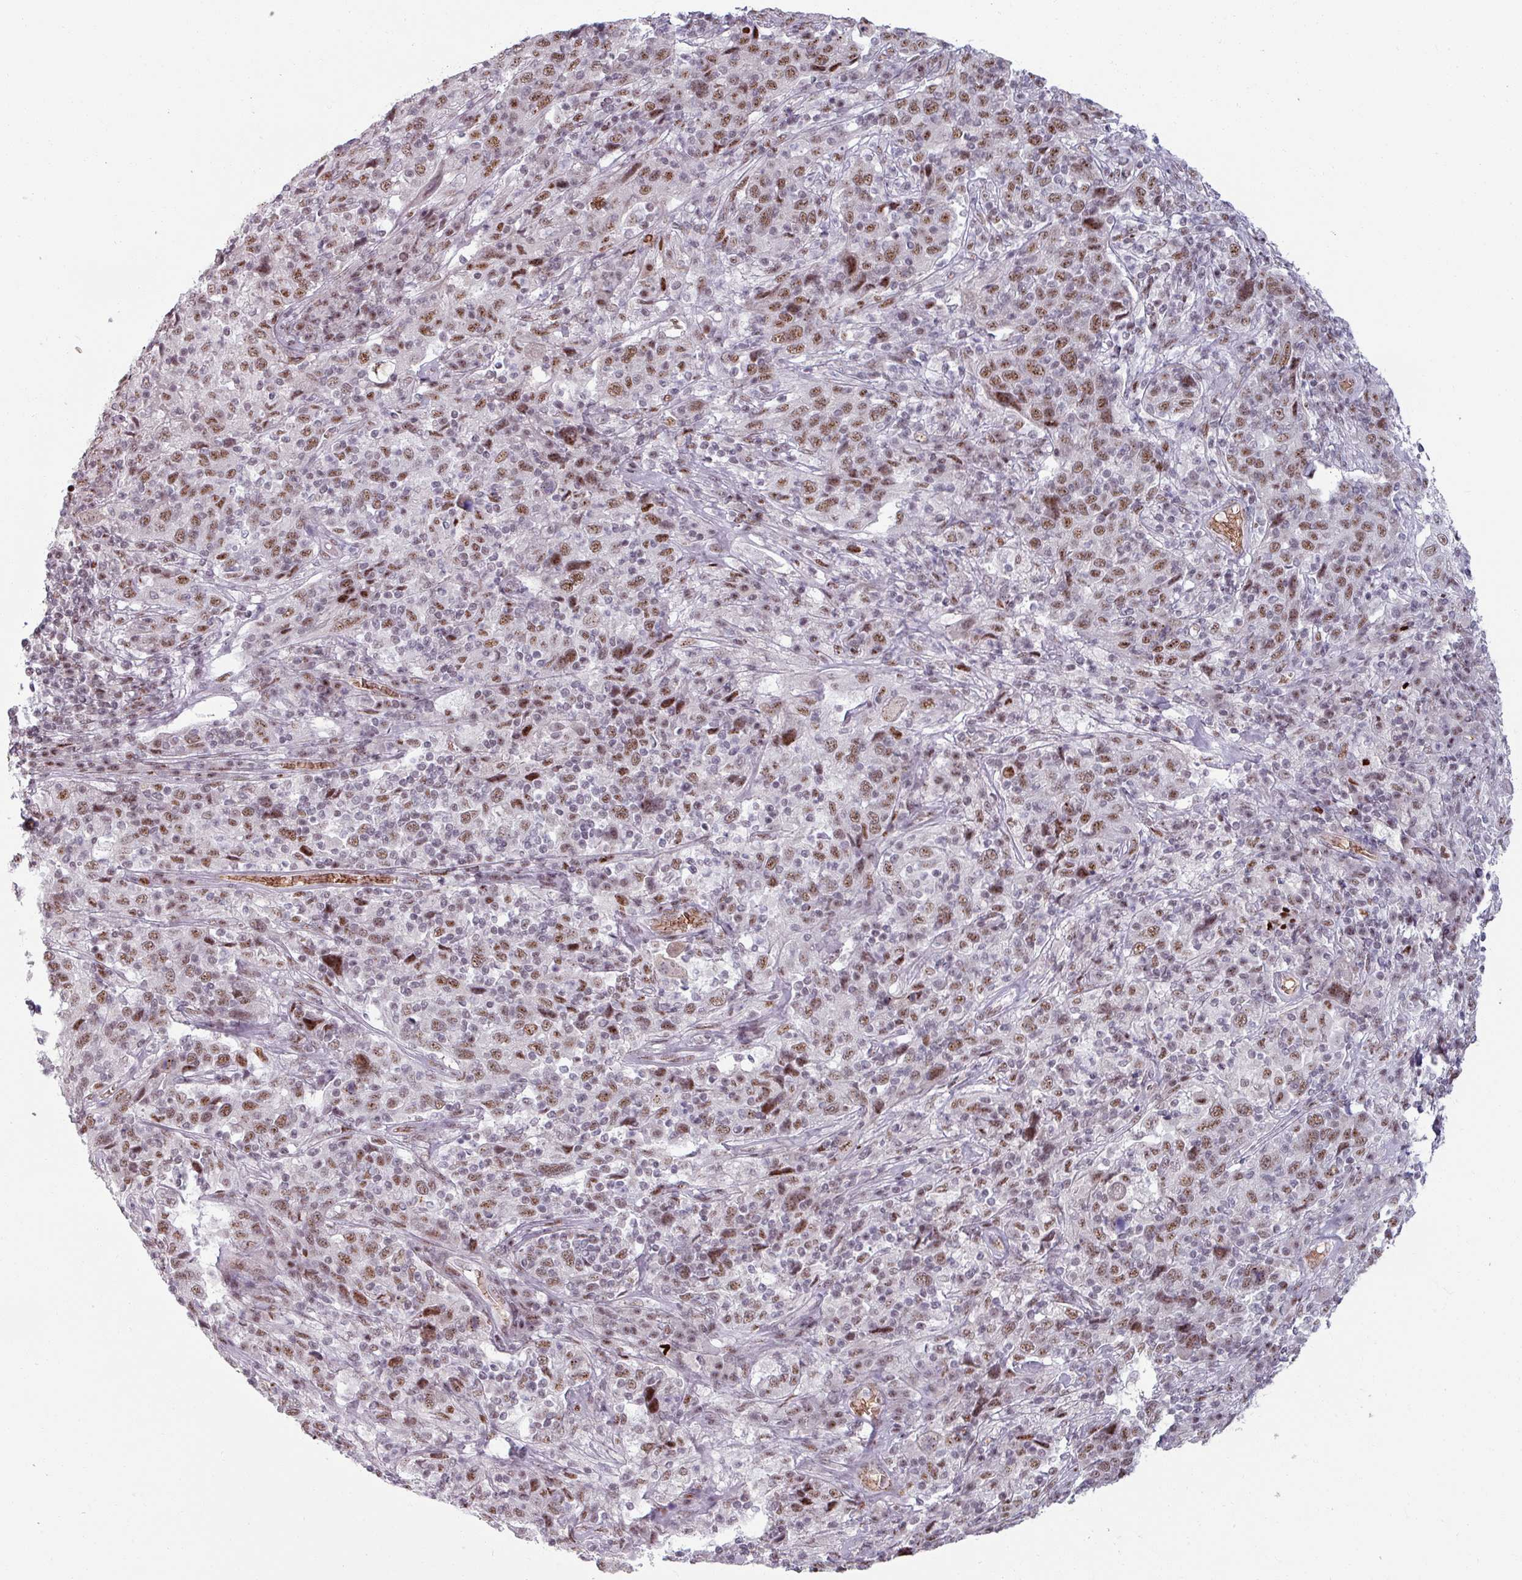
{"staining": {"intensity": "moderate", "quantity": ">75%", "location": "nuclear"}, "tissue": "cervical cancer", "cell_type": "Tumor cells", "image_type": "cancer", "snomed": [{"axis": "morphology", "description": "Squamous cell carcinoma, NOS"}, {"axis": "topography", "description": "Cervix"}], "caption": "Protein expression analysis of human cervical squamous cell carcinoma reveals moderate nuclear positivity in approximately >75% of tumor cells.", "gene": "NCOR1", "patient": {"sex": "female", "age": 46}}